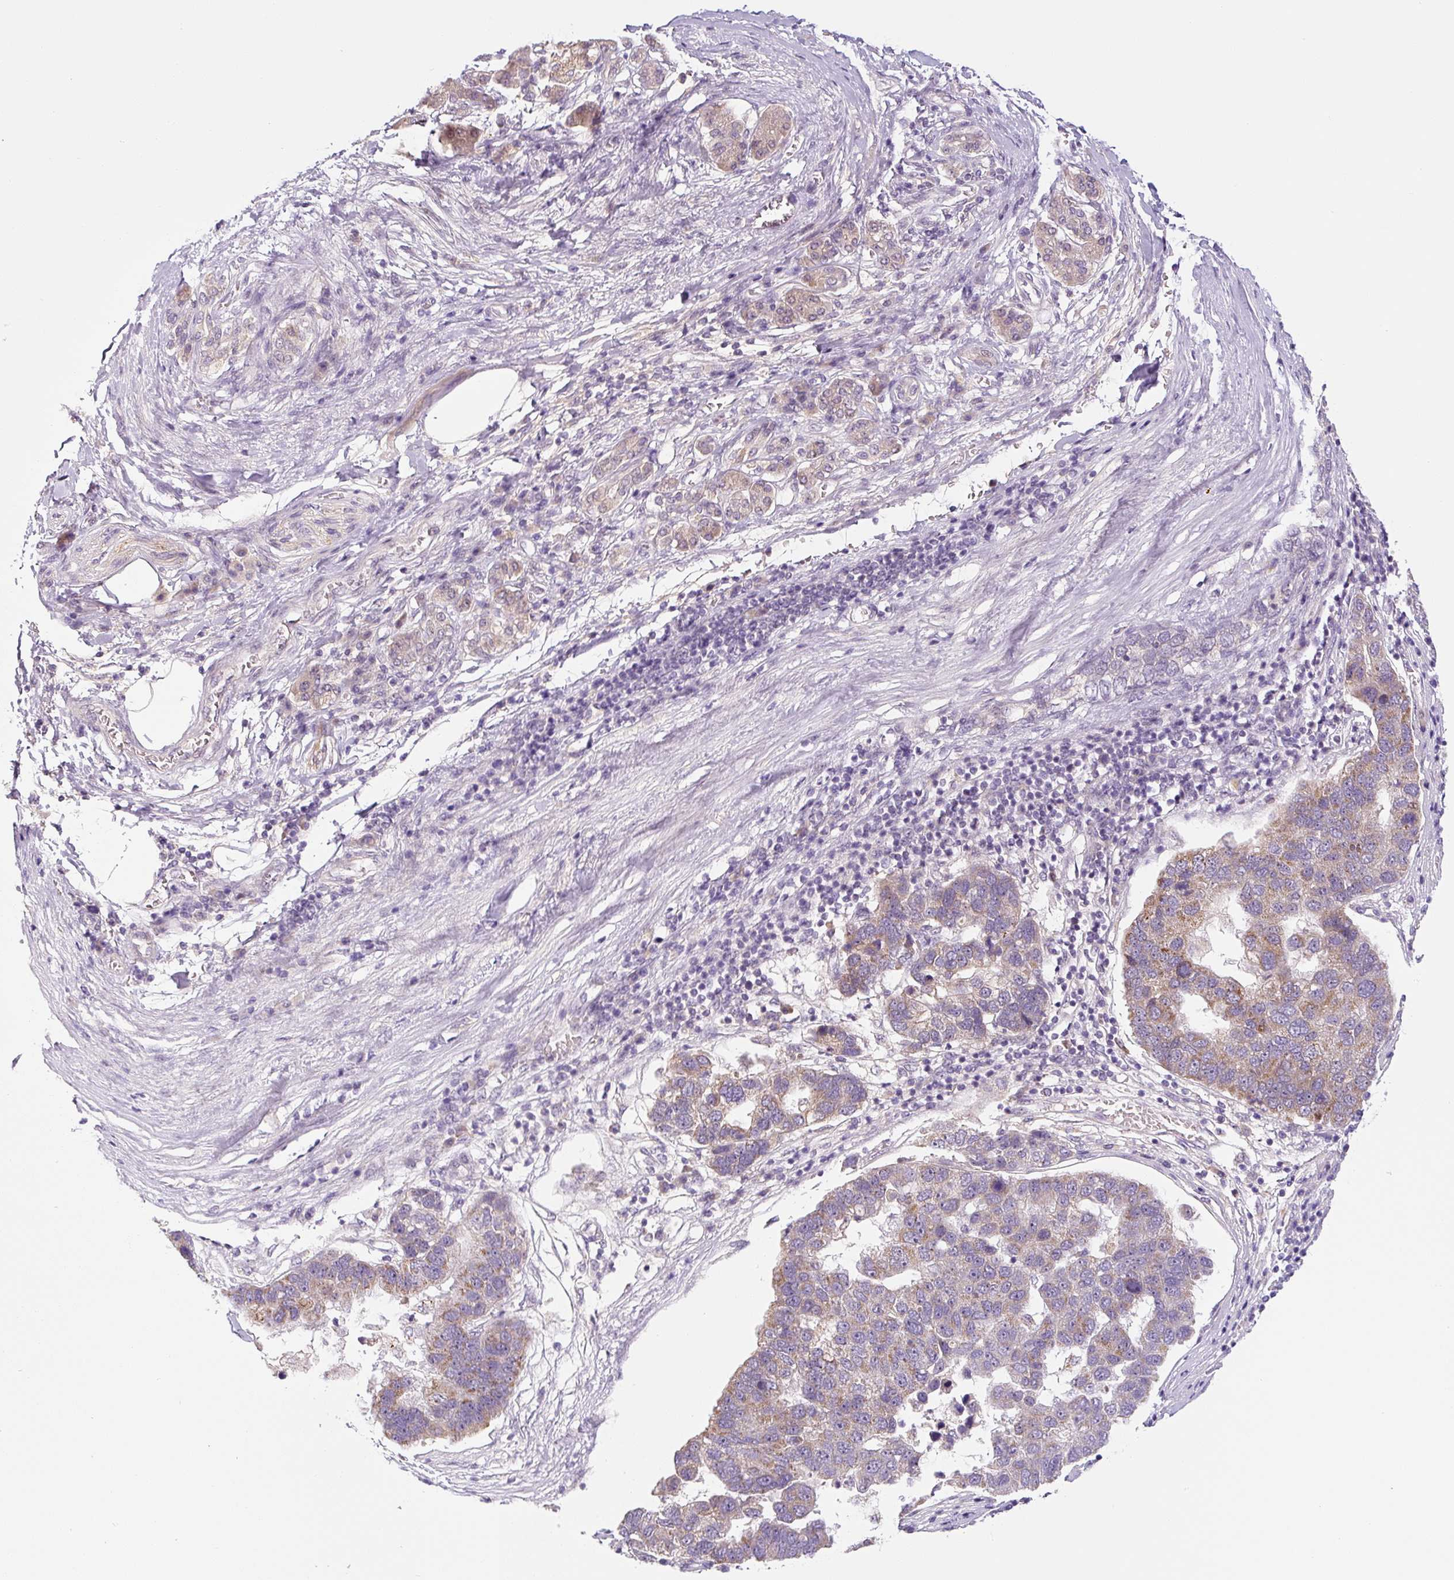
{"staining": {"intensity": "weak", "quantity": ">75%", "location": "cytoplasmic/membranous"}, "tissue": "pancreatic cancer", "cell_type": "Tumor cells", "image_type": "cancer", "snomed": [{"axis": "morphology", "description": "Adenocarcinoma, NOS"}, {"axis": "topography", "description": "Pancreas"}], "caption": "Pancreatic adenocarcinoma stained for a protein (brown) displays weak cytoplasmic/membranous positive expression in approximately >75% of tumor cells.", "gene": "PRKAA2", "patient": {"sex": "female", "age": 61}}